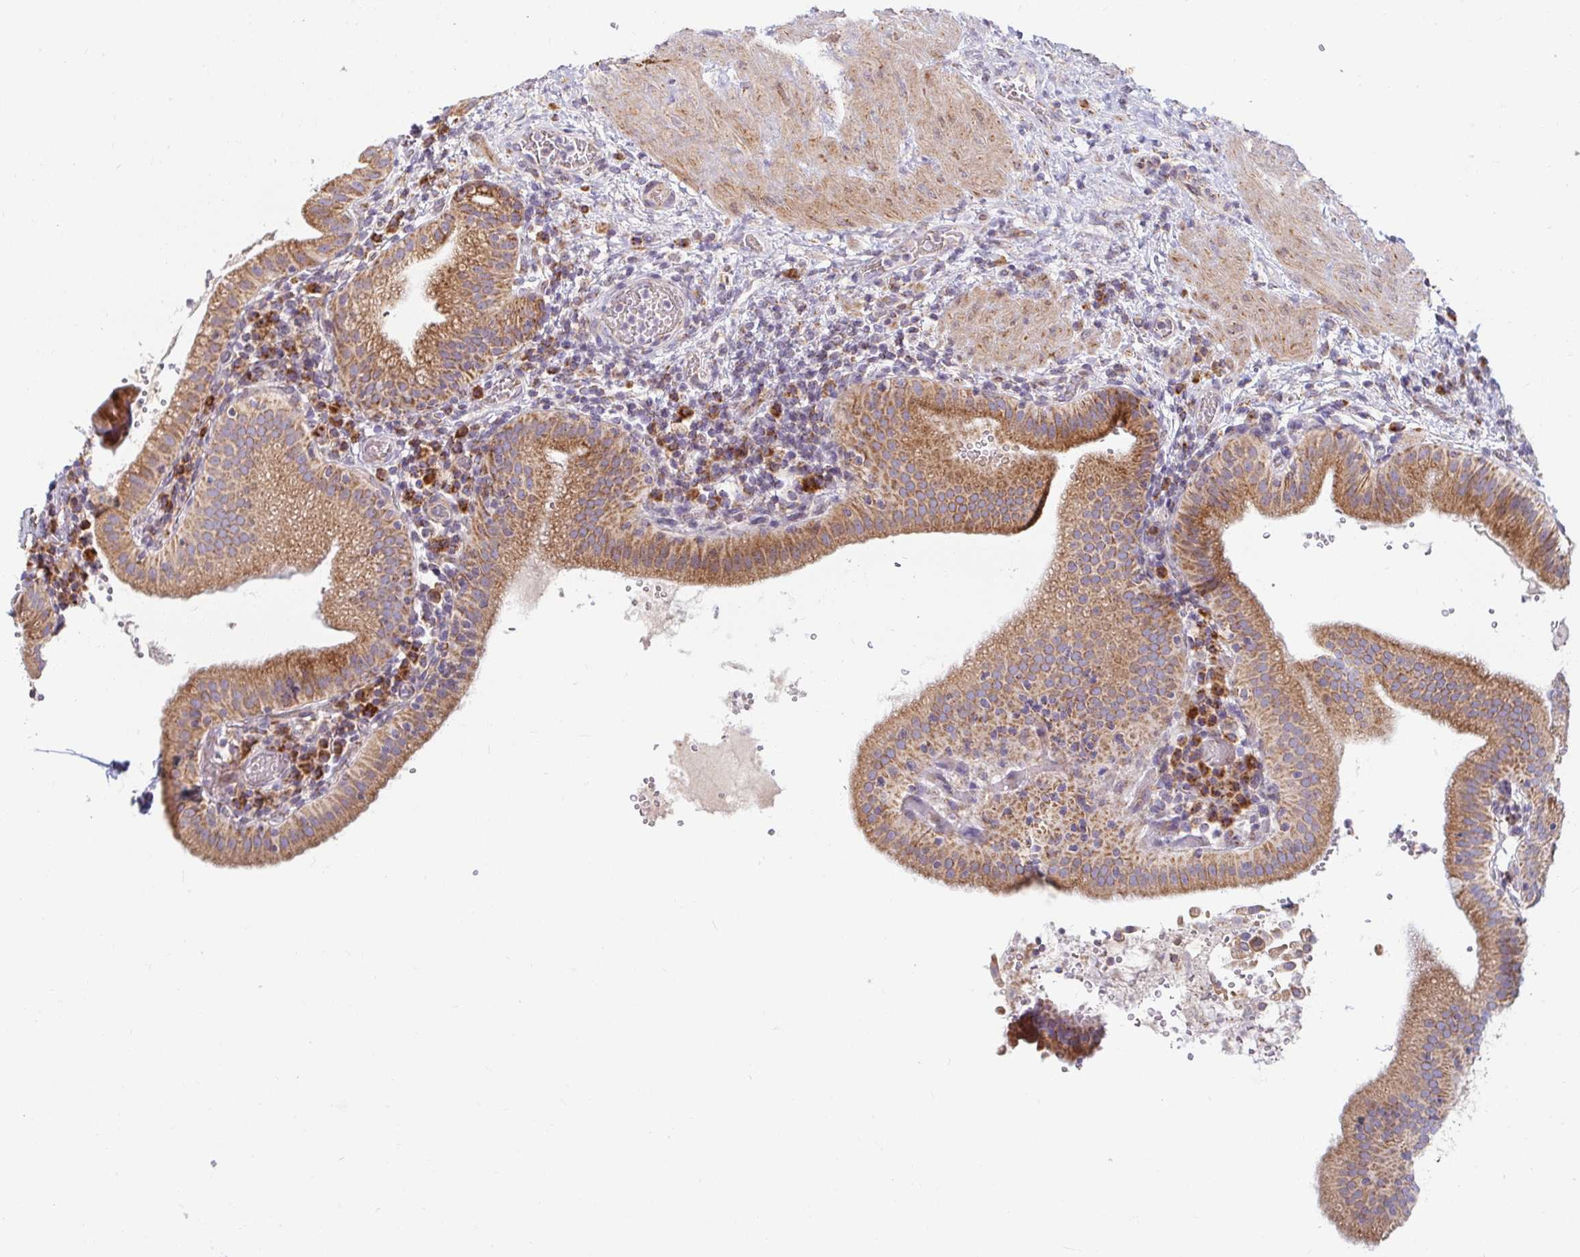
{"staining": {"intensity": "moderate", "quantity": ">75%", "location": "cytoplasmic/membranous"}, "tissue": "gallbladder", "cell_type": "Glandular cells", "image_type": "normal", "snomed": [{"axis": "morphology", "description": "Normal tissue, NOS"}, {"axis": "topography", "description": "Gallbladder"}], "caption": "An image of gallbladder stained for a protein exhibits moderate cytoplasmic/membranous brown staining in glandular cells.", "gene": "SKP2", "patient": {"sex": "male", "age": 26}}